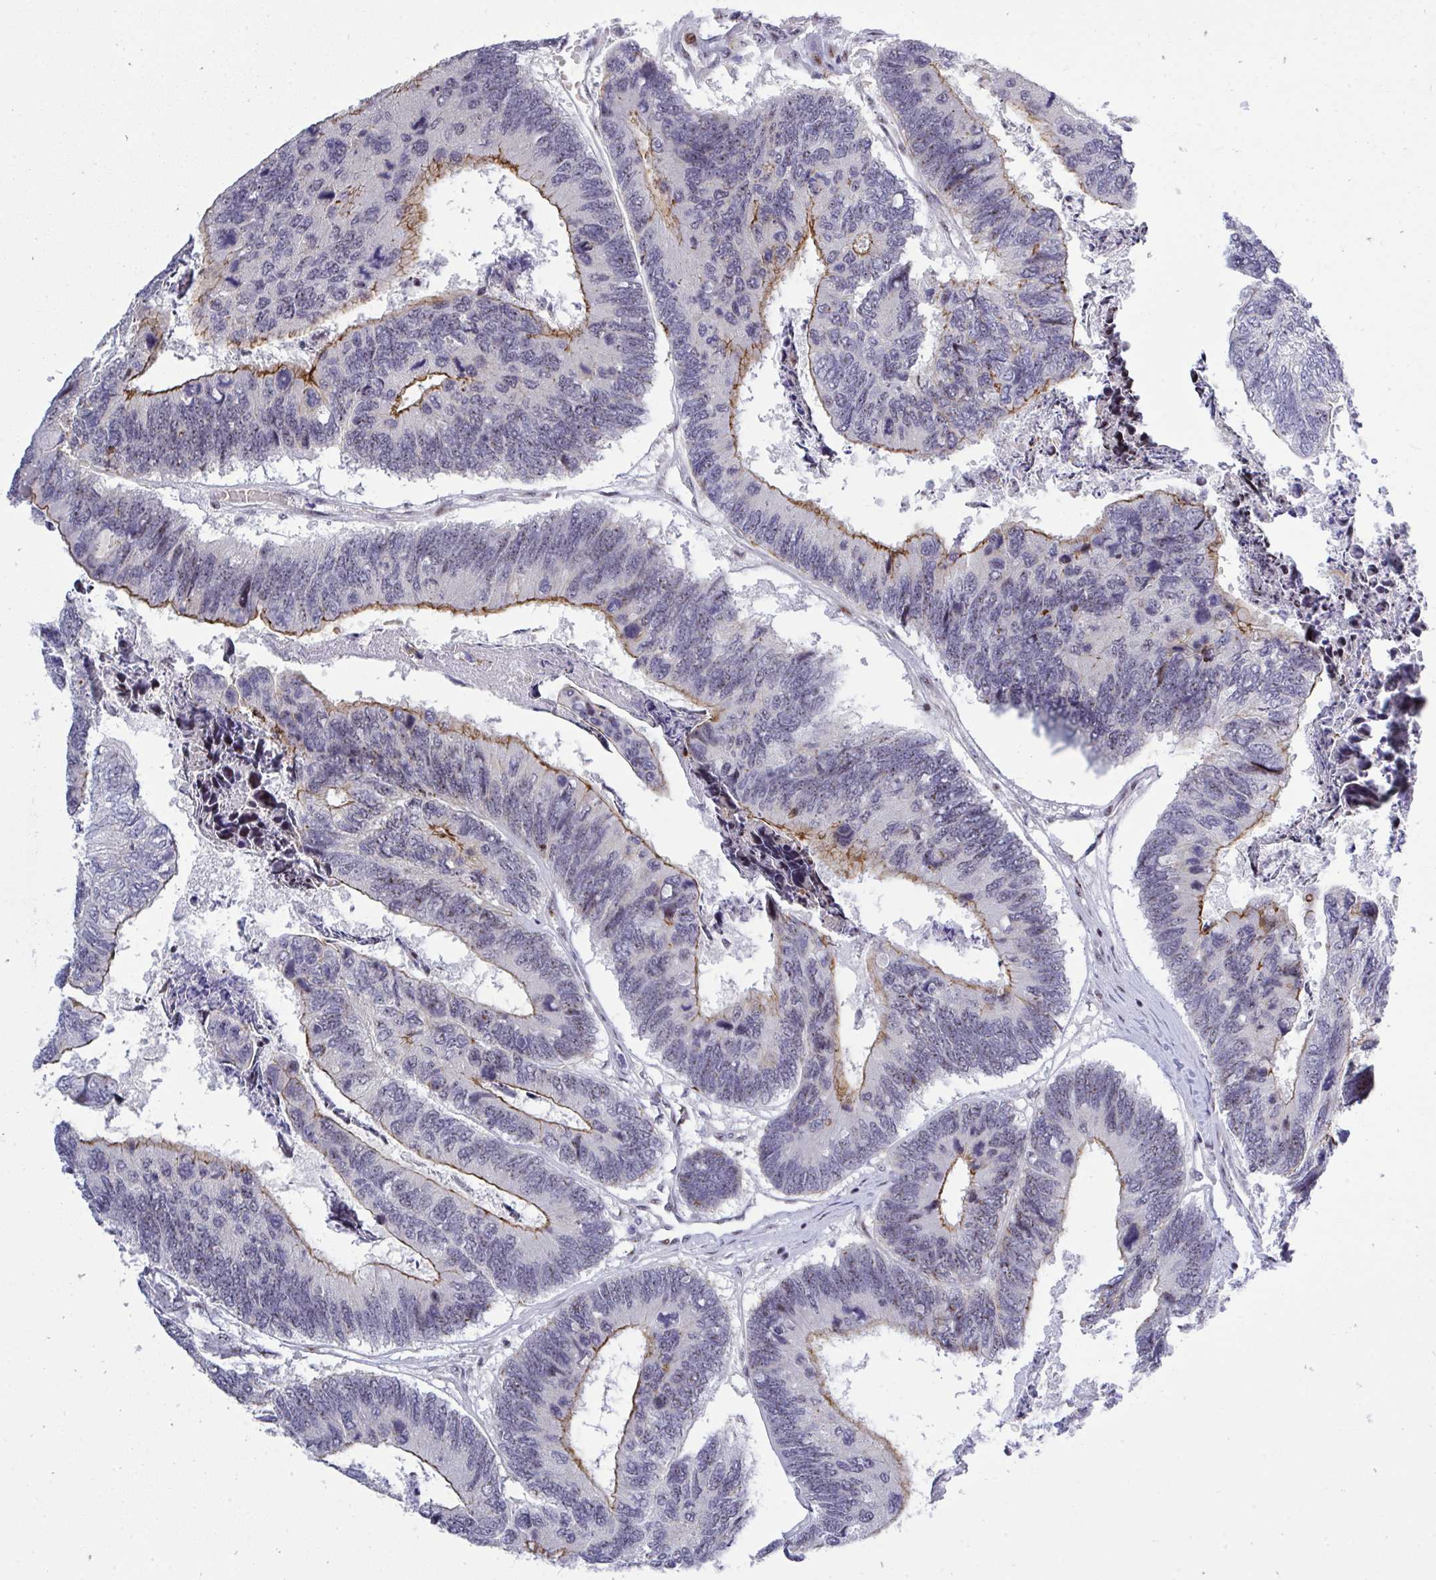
{"staining": {"intensity": "moderate", "quantity": "25%-75%", "location": "cytoplasmic/membranous"}, "tissue": "colorectal cancer", "cell_type": "Tumor cells", "image_type": "cancer", "snomed": [{"axis": "morphology", "description": "Adenocarcinoma, NOS"}, {"axis": "topography", "description": "Colon"}], "caption": "Human colorectal cancer (adenocarcinoma) stained for a protein (brown) displays moderate cytoplasmic/membranous positive expression in approximately 25%-75% of tumor cells.", "gene": "PLPPR3", "patient": {"sex": "female", "age": 67}}